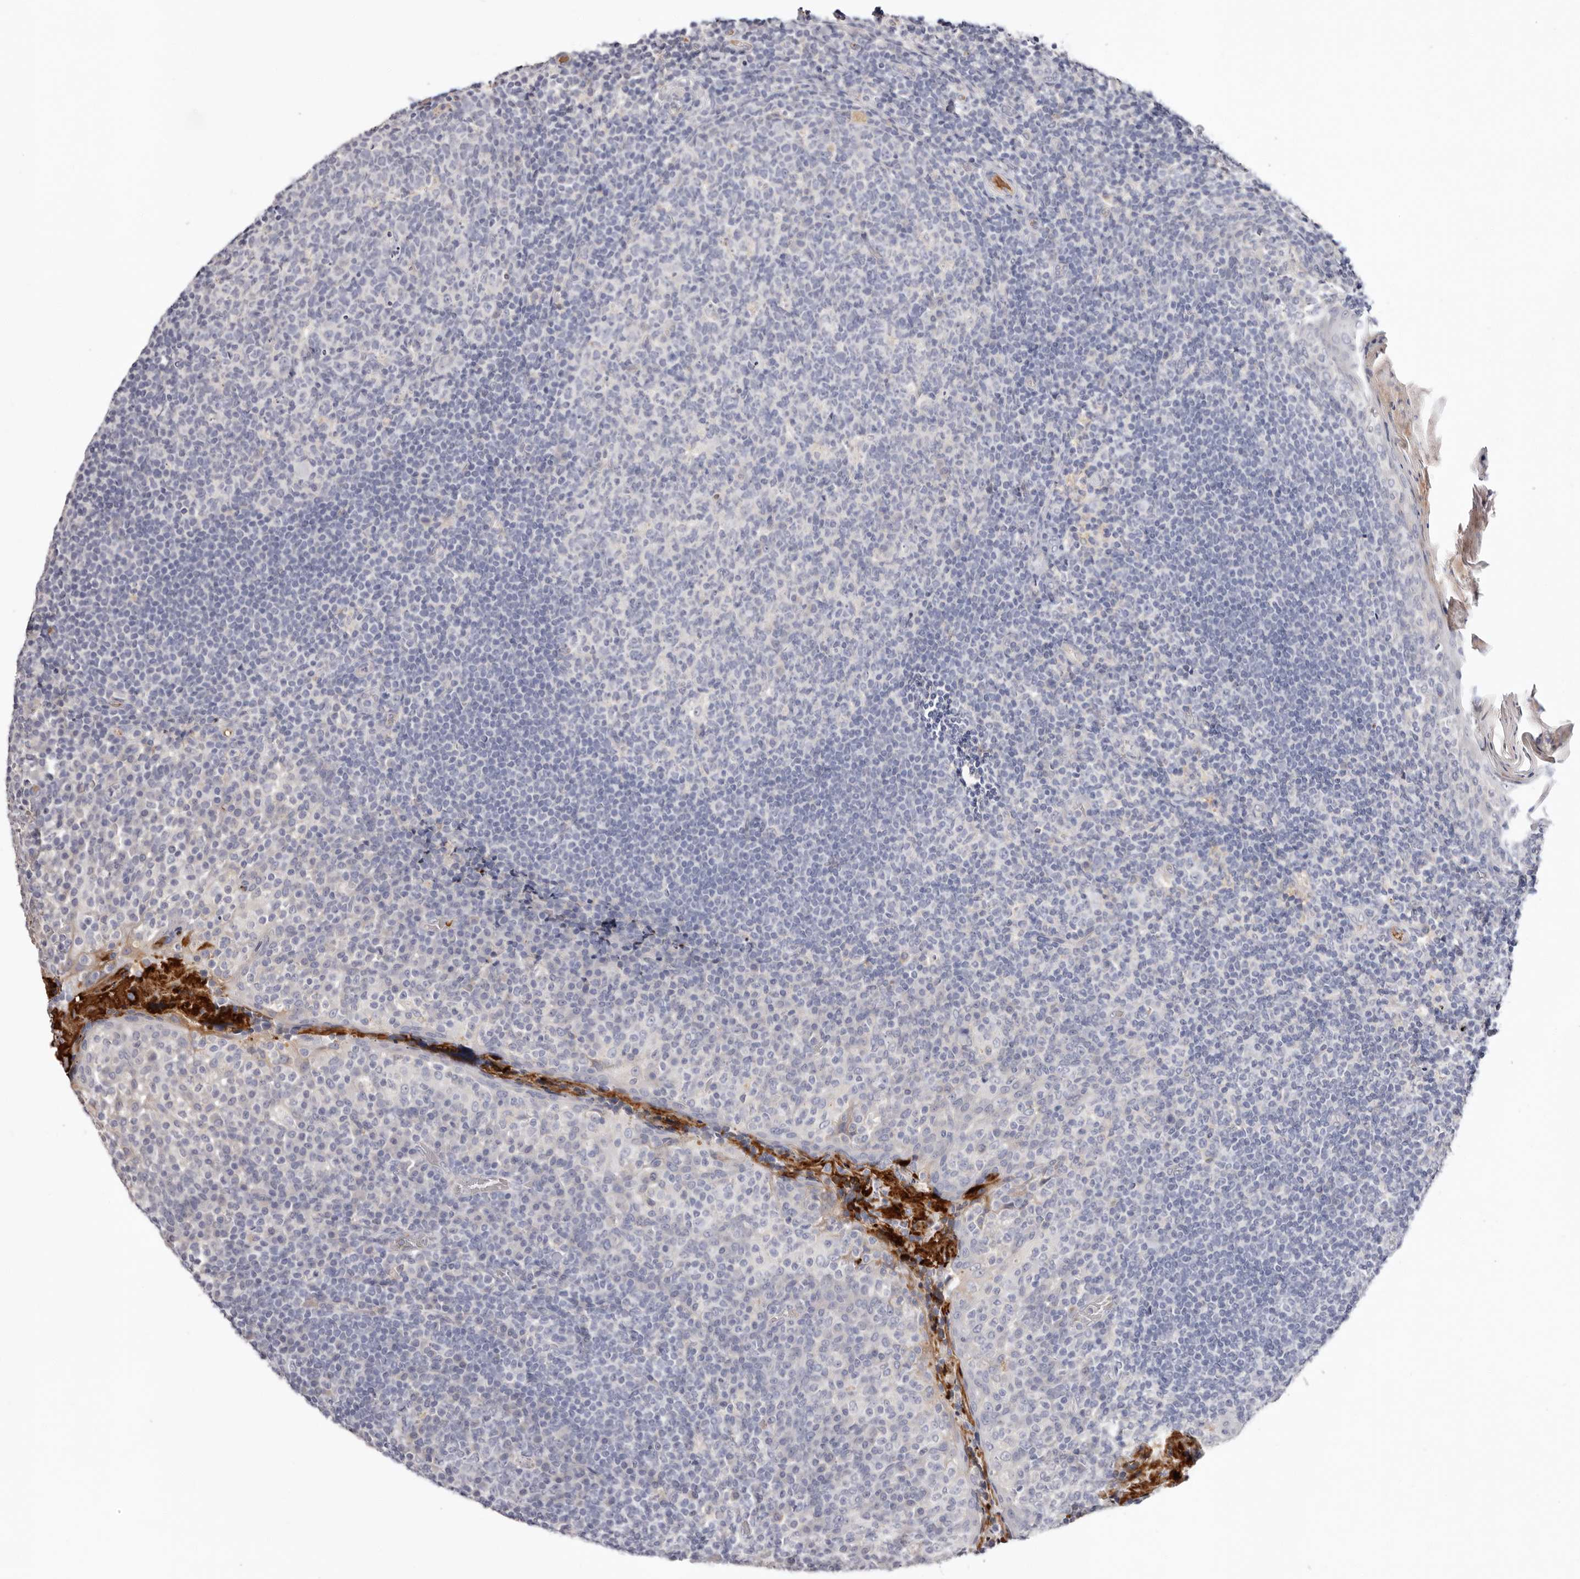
{"staining": {"intensity": "negative", "quantity": "none", "location": "none"}, "tissue": "tonsil", "cell_type": "Germinal center cells", "image_type": "normal", "snomed": [{"axis": "morphology", "description": "Normal tissue, NOS"}, {"axis": "topography", "description": "Tonsil"}], "caption": "Immunohistochemistry (IHC) image of benign human tonsil stained for a protein (brown), which exhibits no positivity in germinal center cells.", "gene": "LMLN", "patient": {"sex": "female", "age": 19}}